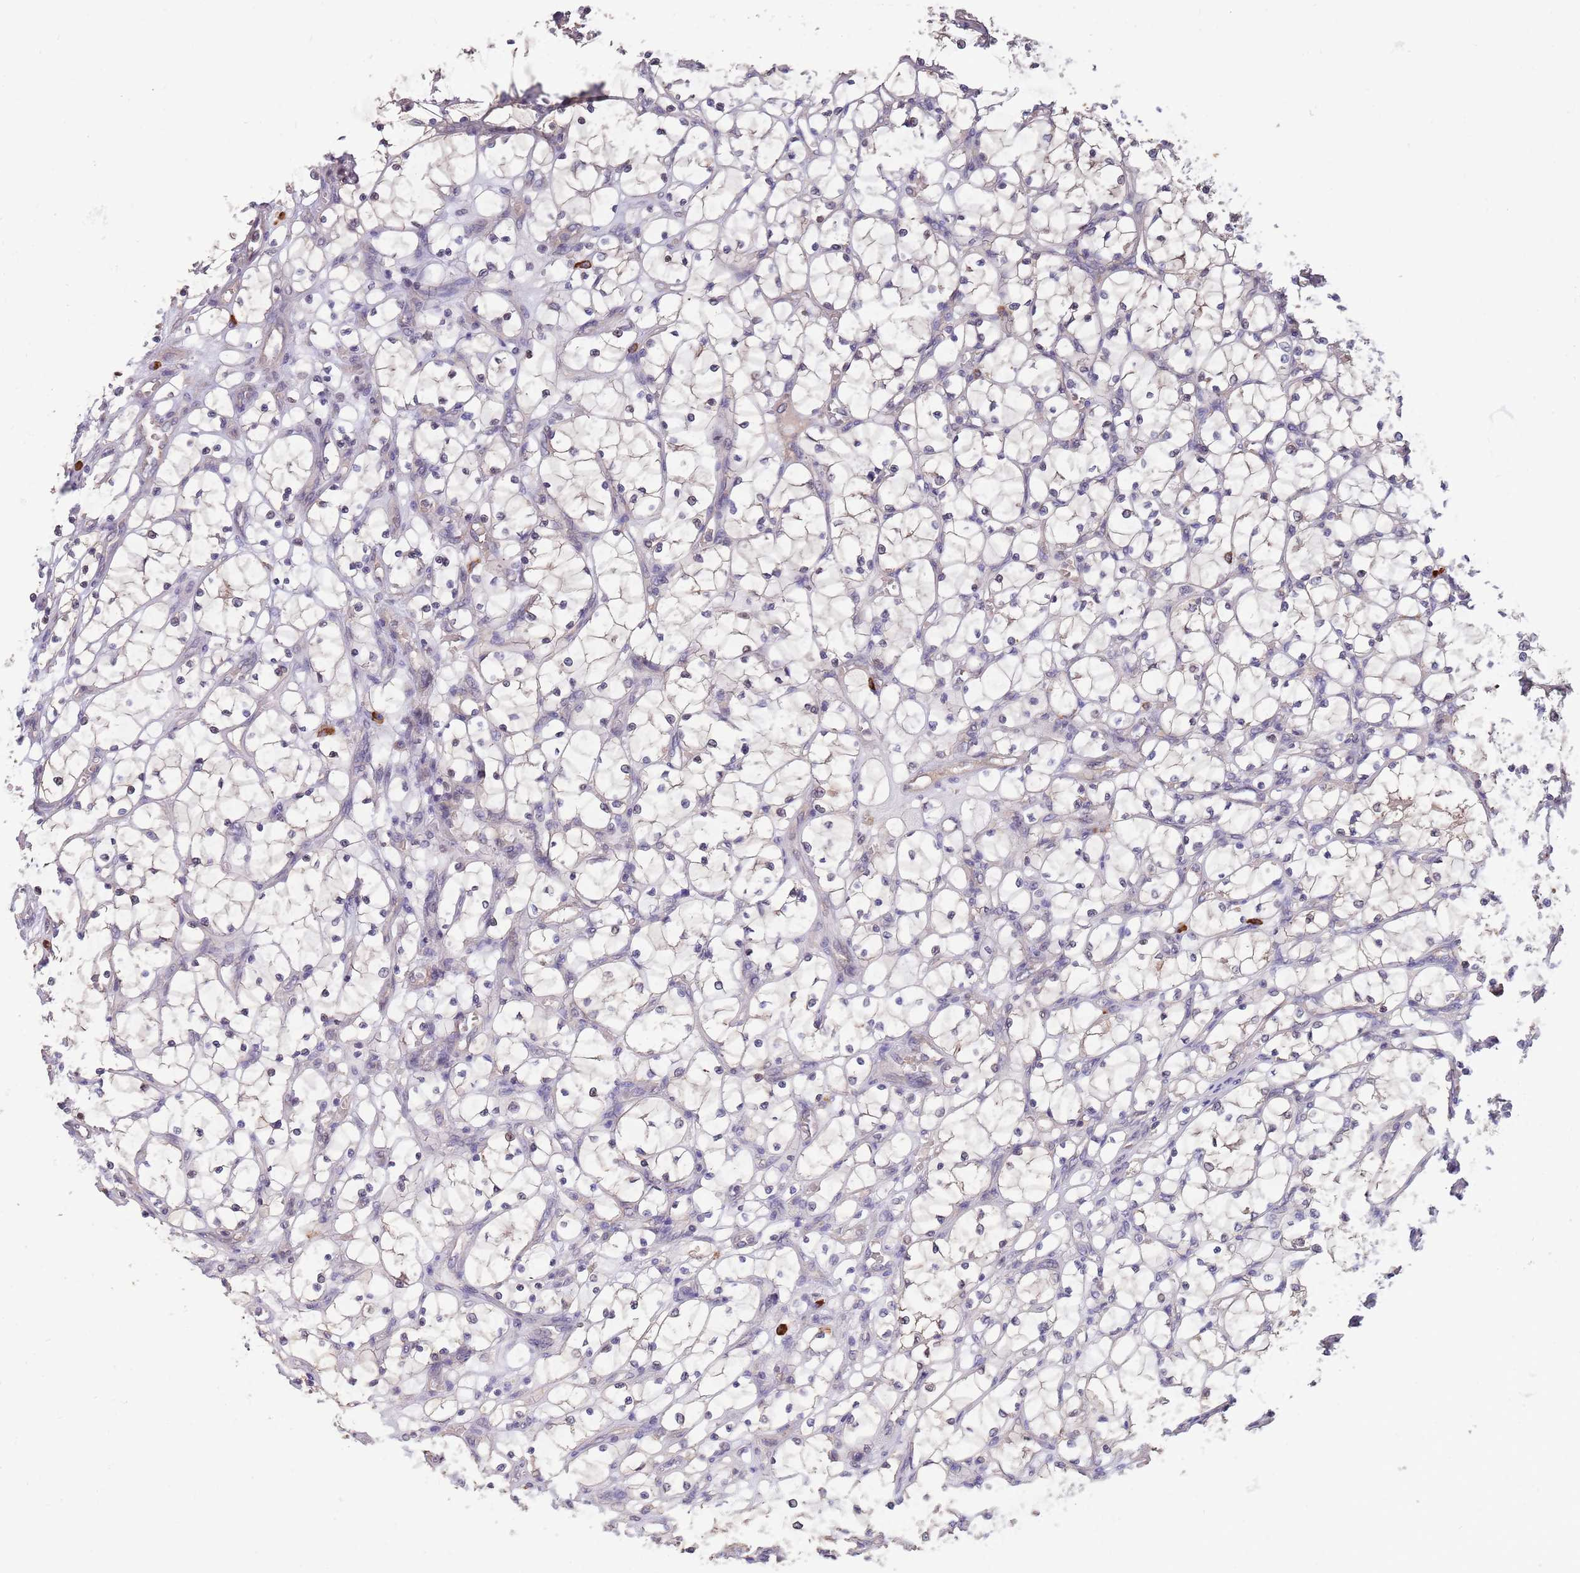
{"staining": {"intensity": "negative", "quantity": "none", "location": "none"}, "tissue": "renal cancer", "cell_type": "Tumor cells", "image_type": "cancer", "snomed": [{"axis": "morphology", "description": "Adenocarcinoma, NOS"}, {"axis": "topography", "description": "Kidney"}], "caption": "This is an IHC photomicrograph of renal cancer. There is no expression in tumor cells.", "gene": "MARVELD2", "patient": {"sex": "female", "age": 69}}